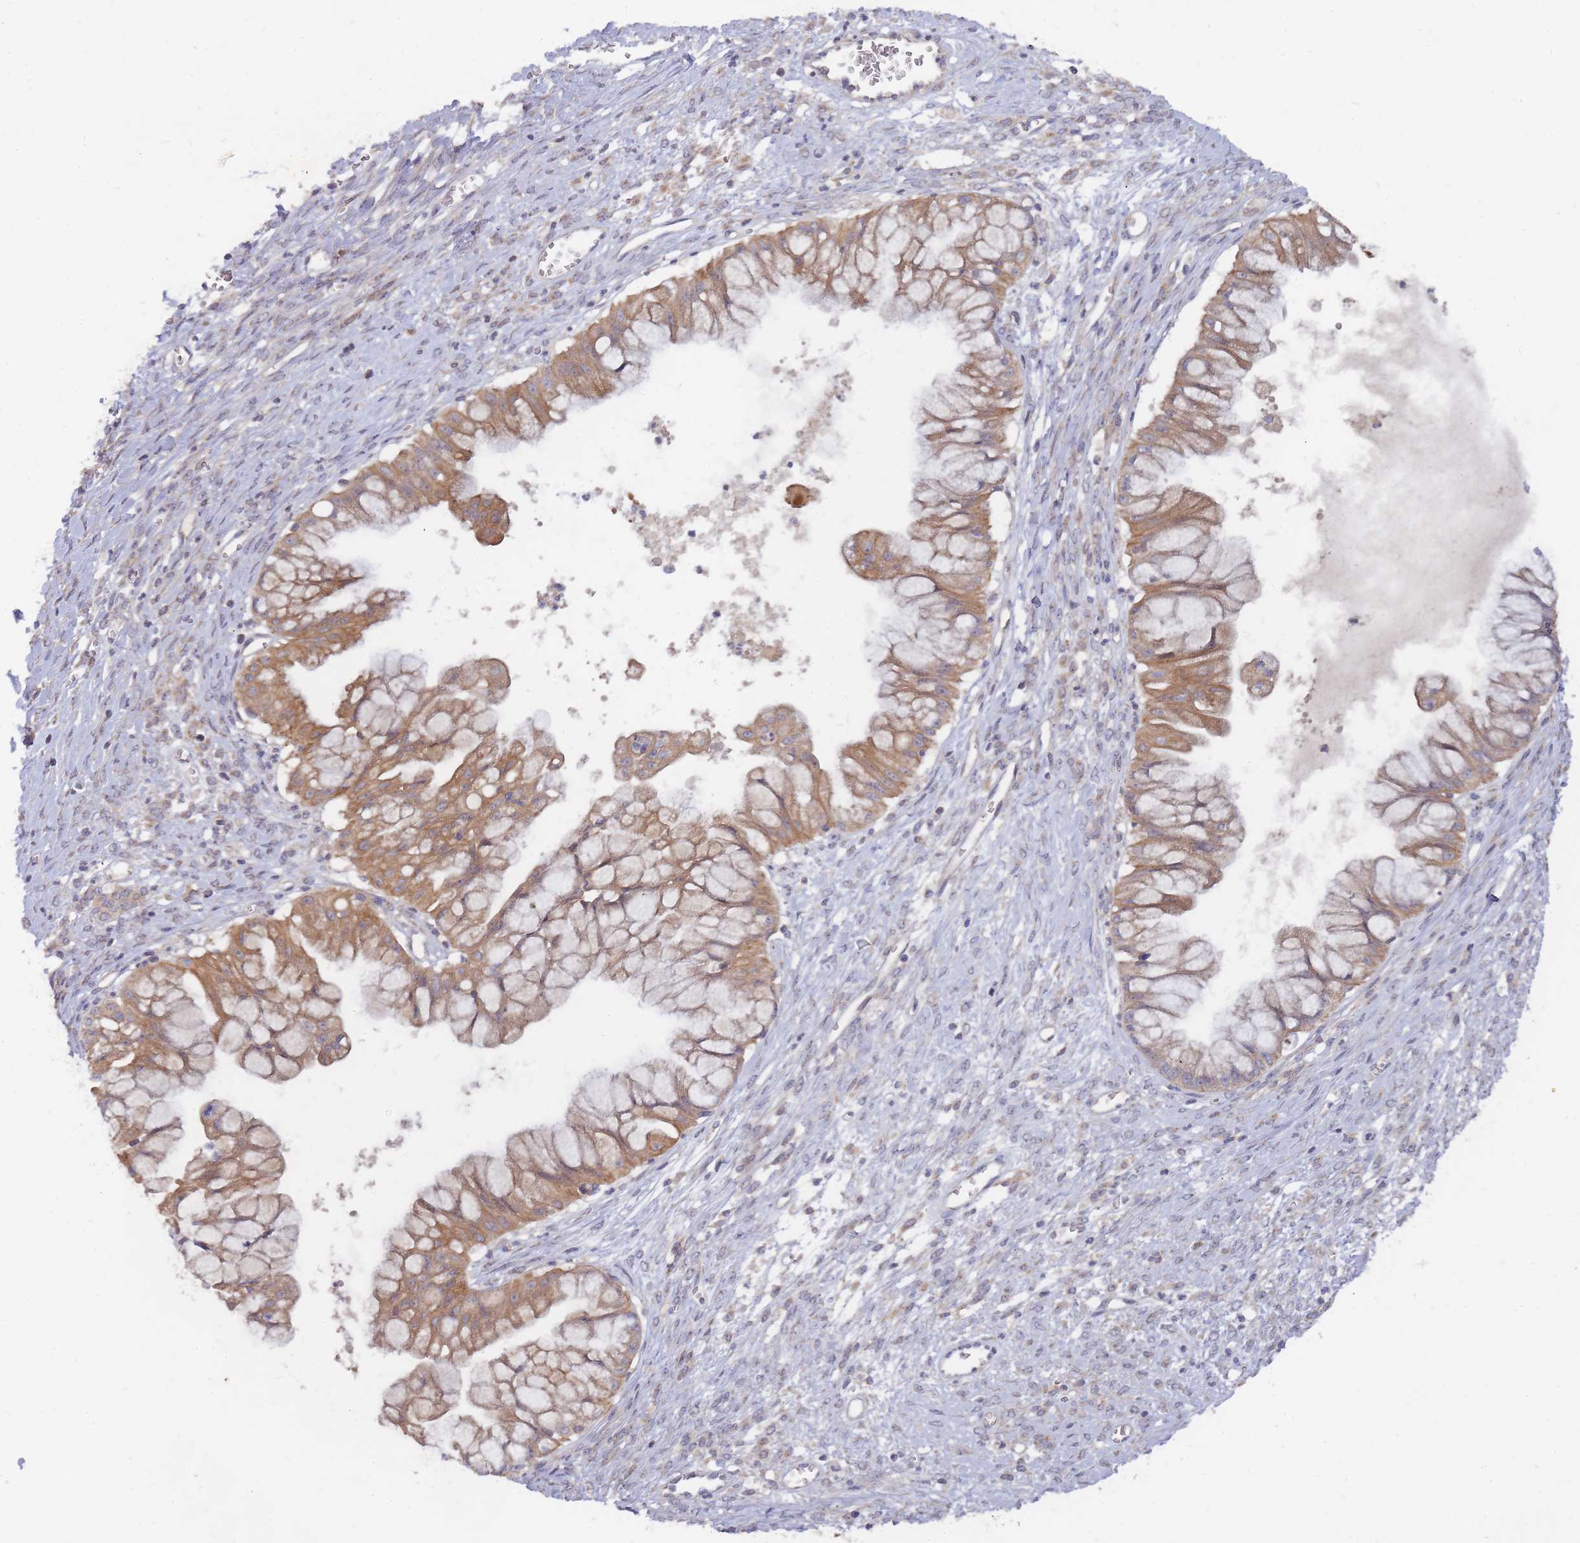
{"staining": {"intensity": "moderate", "quantity": ">75%", "location": "cytoplasmic/membranous"}, "tissue": "ovarian cancer", "cell_type": "Tumor cells", "image_type": "cancer", "snomed": [{"axis": "morphology", "description": "Cystadenocarcinoma, mucinous, NOS"}, {"axis": "topography", "description": "Ovary"}], "caption": "Immunohistochemistry of ovarian mucinous cystadenocarcinoma displays medium levels of moderate cytoplasmic/membranous positivity in about >75% of tumor cells. Immunohistochemistry stains the protein in brown and the nuclei are stained blue.", "gene": "SLC35F5", "patient": {"sex": "female", "age": 70}}